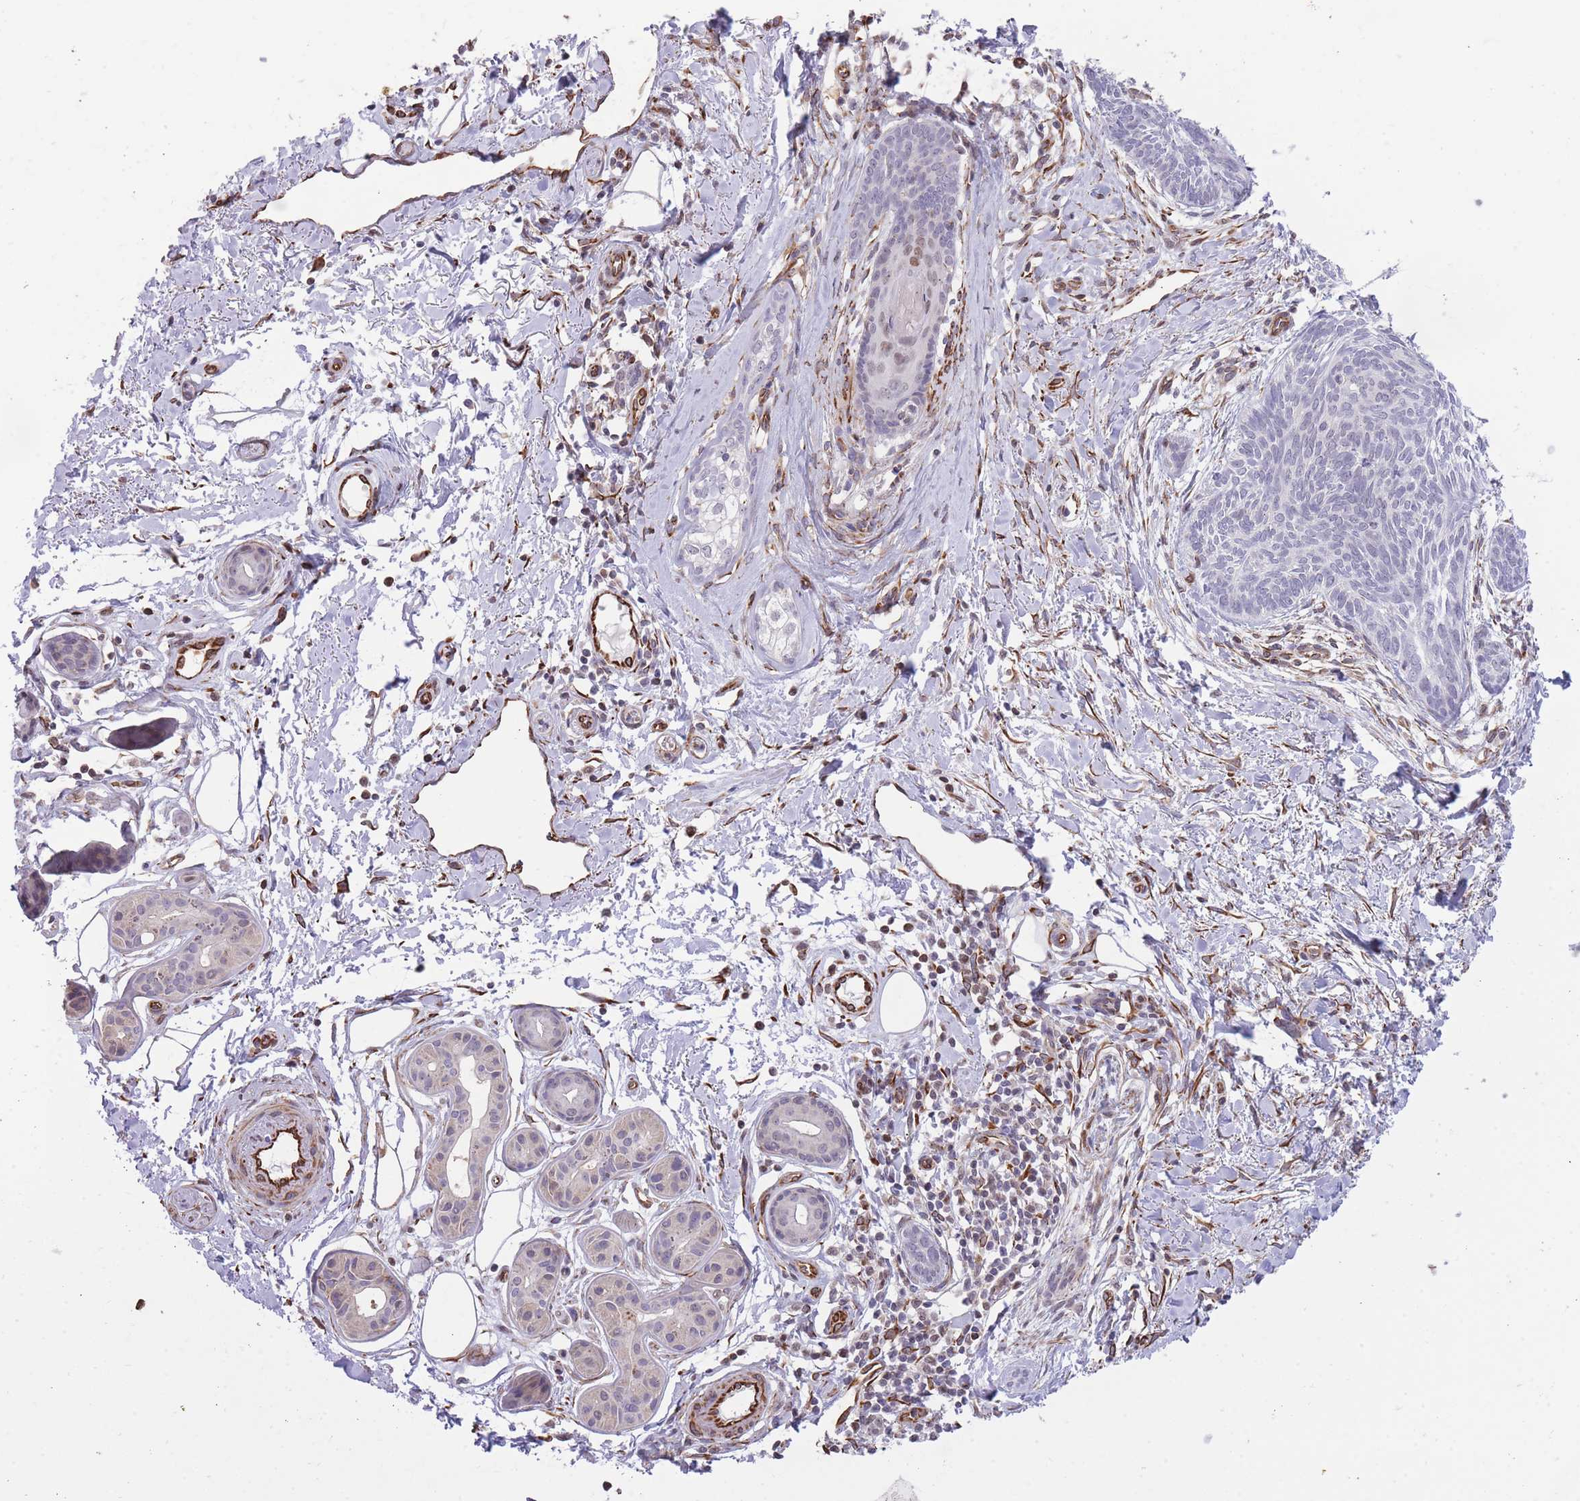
{"staining": {"intensity": "negative", "quantity": "none", "location": "none"}, "tissue": "skin cancer", "cell_type": "Tumor cells", "image_type": "cancer", "snomed": [{"axis": "morphology", "description": "Basal cell carcinoma"}, {"axis": "topography", "description": "Skin"}], "caption": "Tumor cells are negative for brown protein staining in basal cell carcinoma (skin).", "gene": "ELL", "patient": {"sex": "female", "age": 81}}